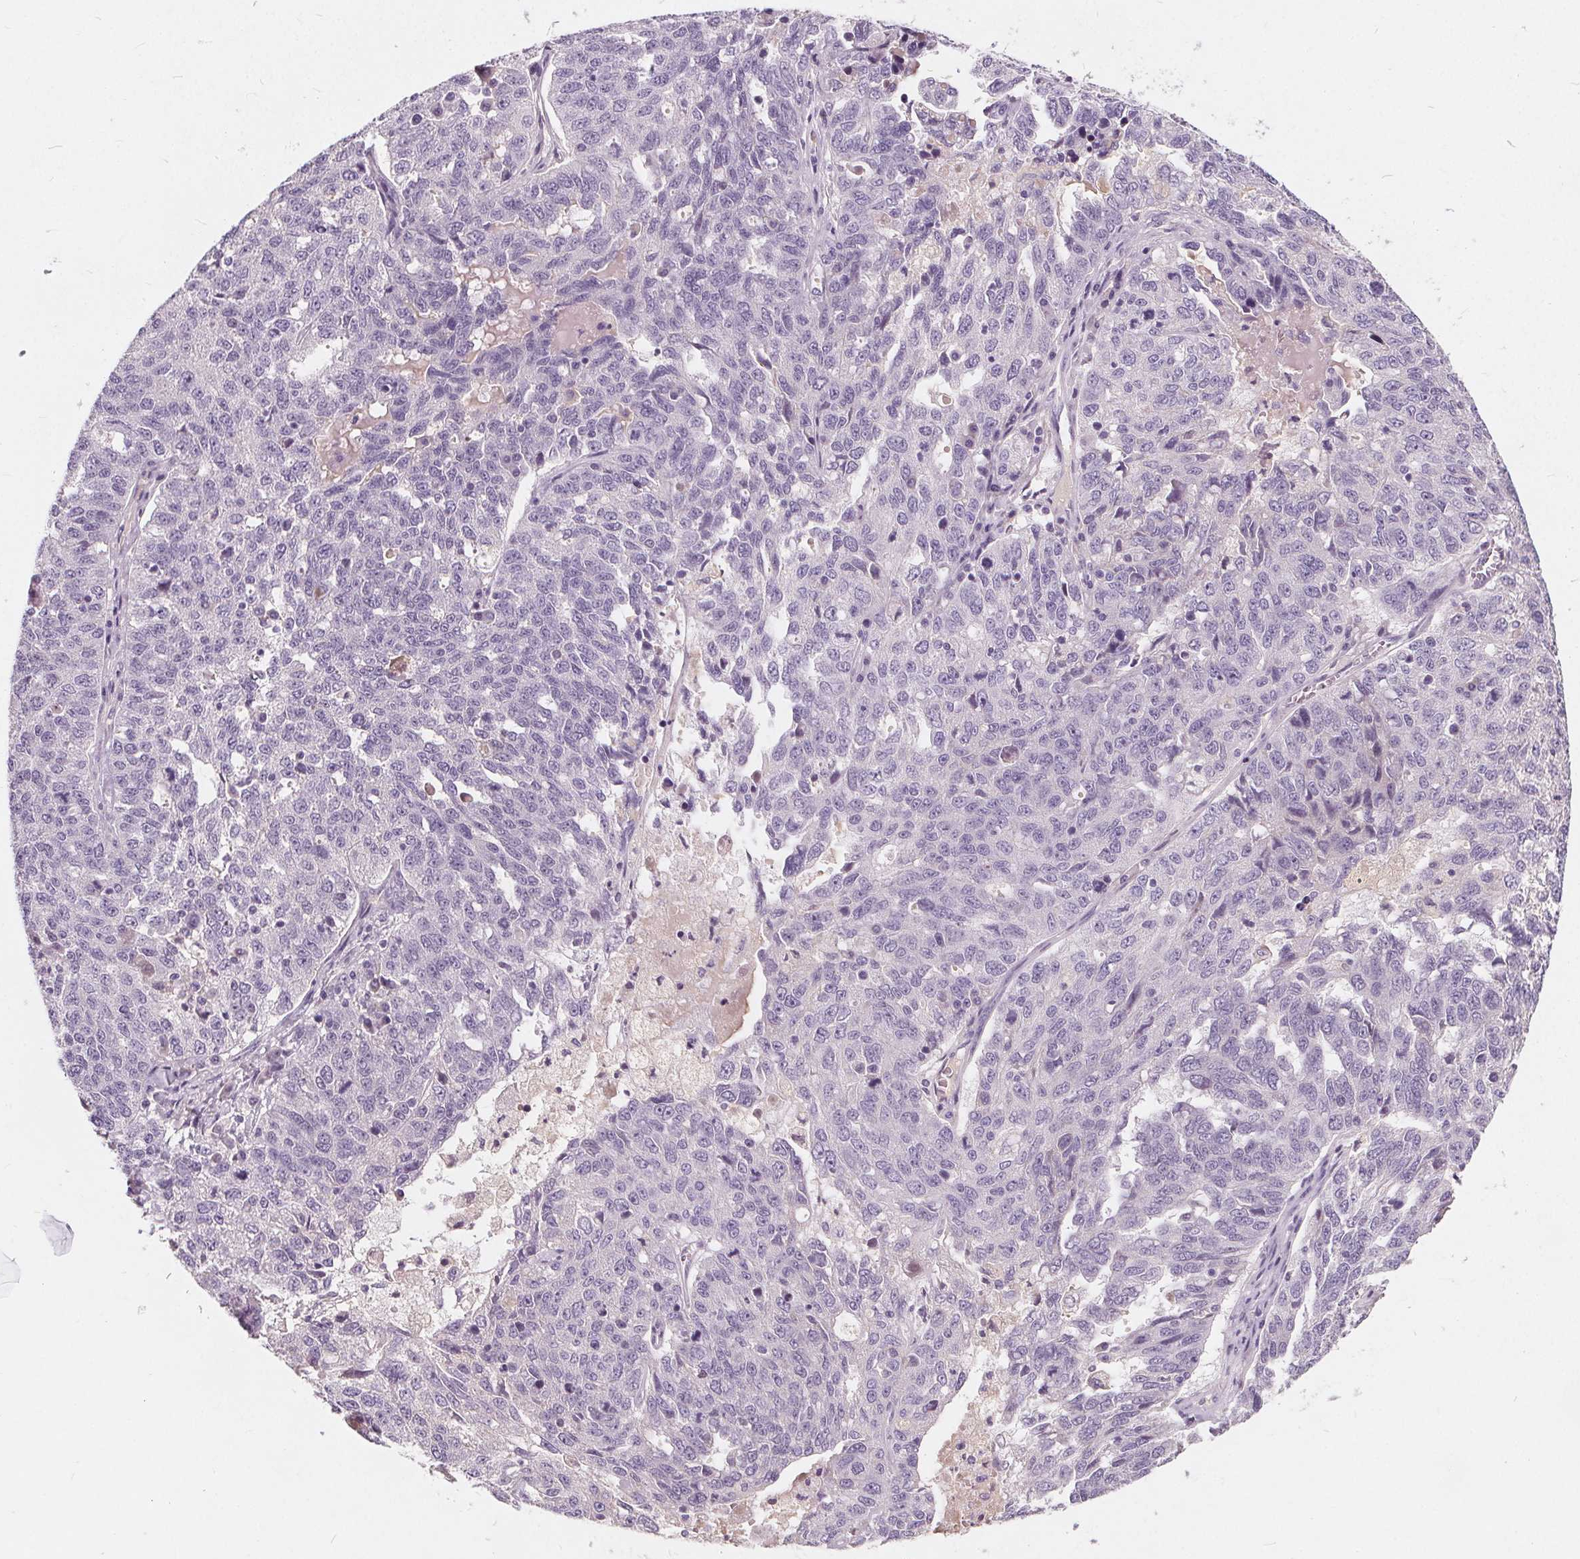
{"staining": {"intensity": "negative", "quantity": "none", "location": "none"}, "tissue": "ovarian cancer", "cell_type": "Tumor cells", "image_type": "cancer", "snomed": [{"axis": "morphology", "description": "Cystadenocarcinoma, serous, NOS"}, {"axis": "topography", "description": "Ovary"}], "caption": "Immunohistochemistry (IHC) of human serous cystadenocarcinoma (ovarian) reveals no expression in tumor cells.", "gene": "PLA2G2E", "patient": {"sex": "female", "age": 71}}